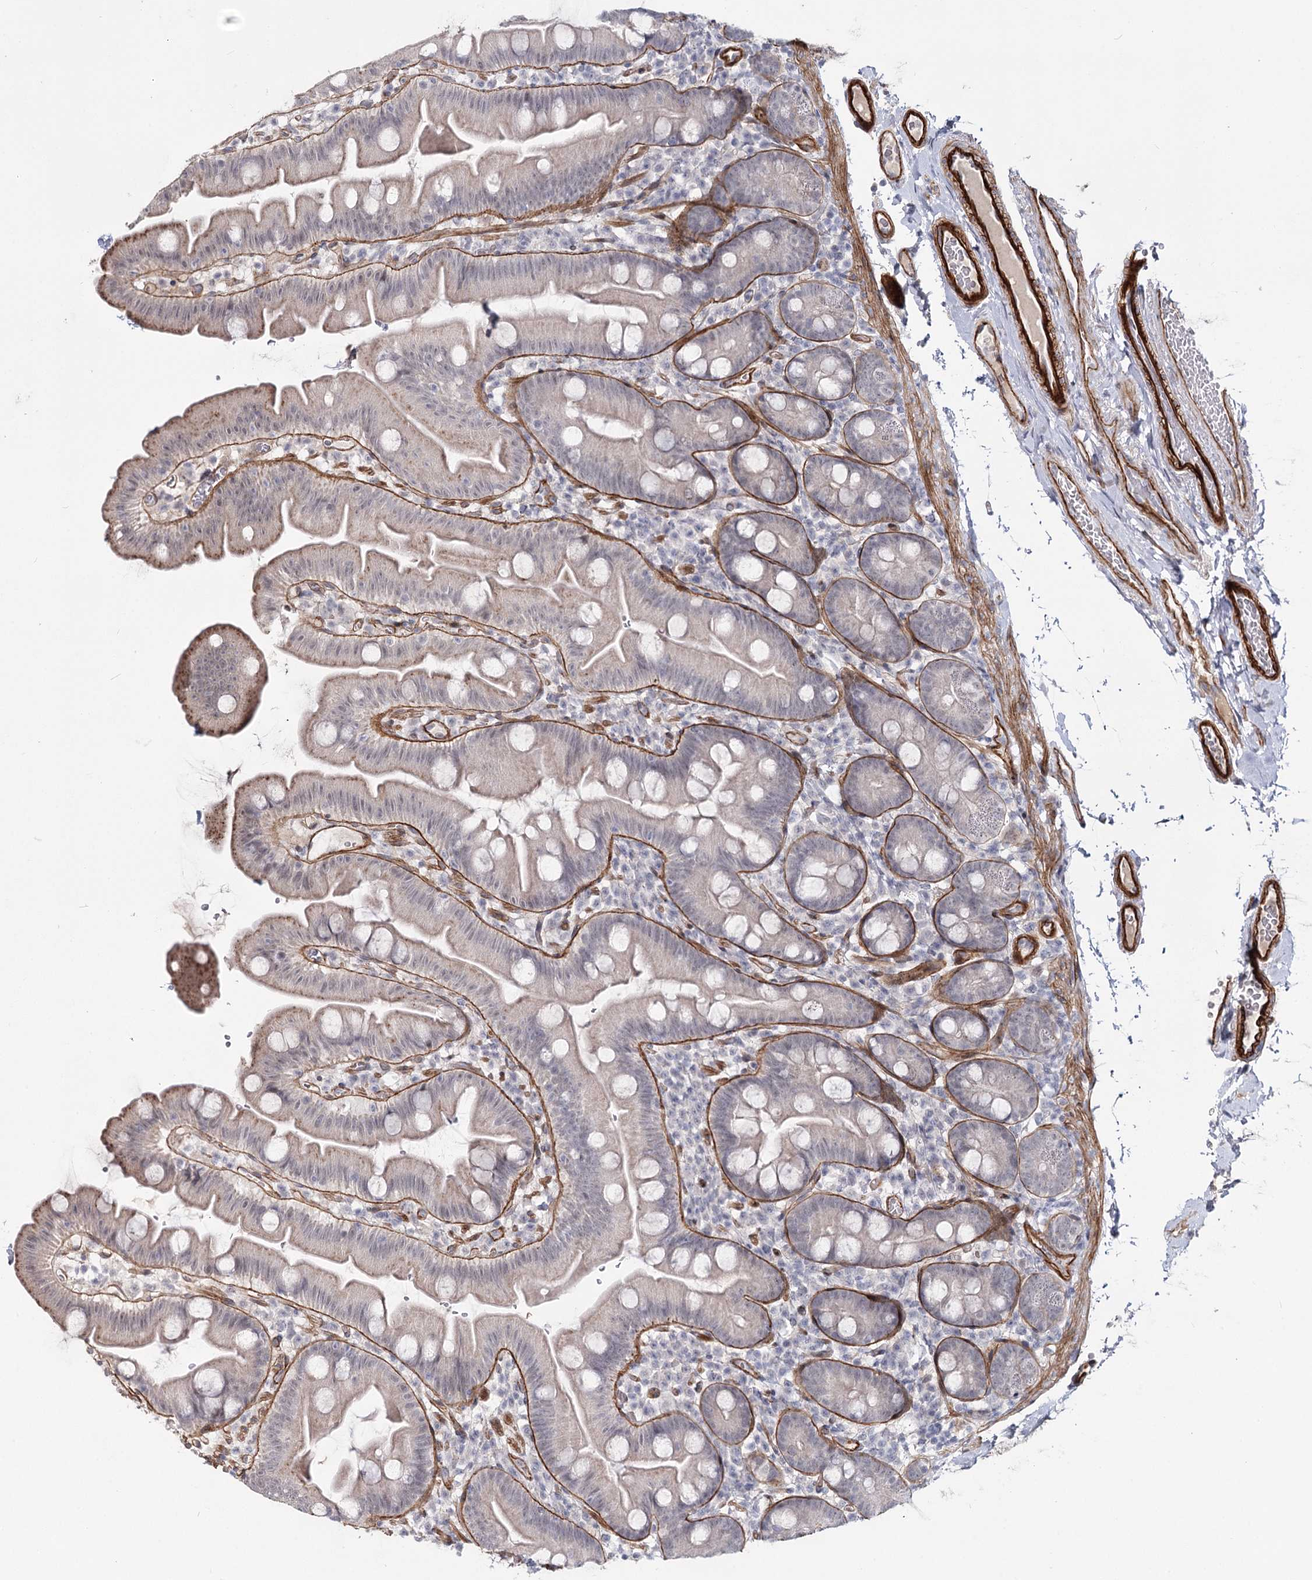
{"staining": {"intensity": "moderate", "quantity": "25%-75%", "location": "cytoplasmic/membranous"}, "tissue": "small intestine", "cell_type": "Glandular cells", "image_type": "normal", "snomed": [{"axis": "morphology", "description": "Normal tissue, NOS"}, {"axis": "topography", "description": "Small intestine"}], "caption": "IHC (DAB) staining of unremarkable human small intestine reveals moderate cytoplasmic/membranous protein staining in about 25%-75% of glandular cells.", "gene": "ATL2", "patient": {"sex": "female", "age": 68}}